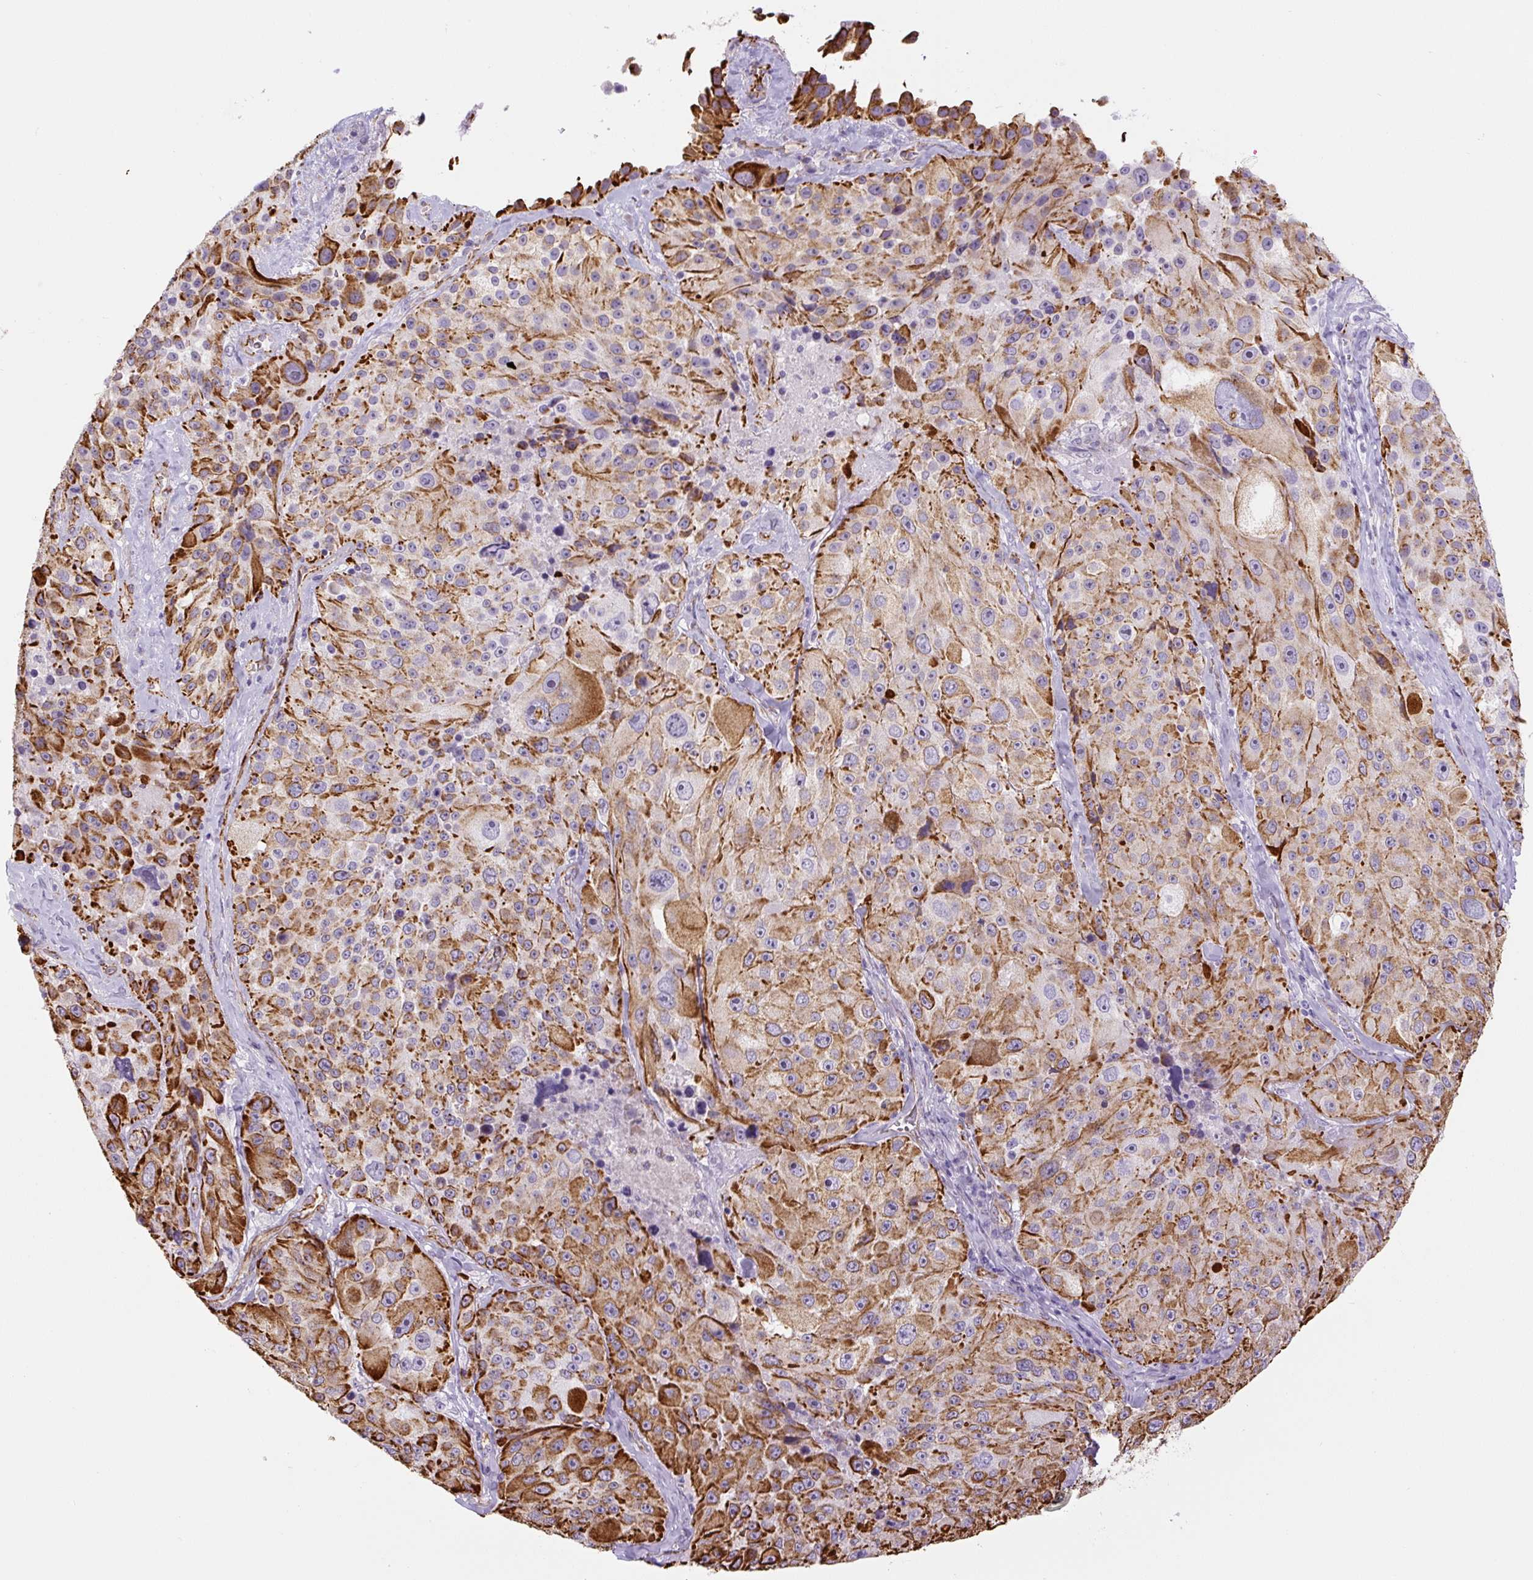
{"staining": {"intensity": "moderate", "quantity": ">75%", "location": "cytoplasmic/membranous"}, "tissue": "melanoma", "cell_type": "Tumor cells", "image_type": "cancer", "snomed": [{"axis": "morphology", "description": "Malignant melanoma, Metastatic site"}, {"axis": "topography", "description": "Lymph node"}], "caption": "DAB immunohistochemical staining of human malignant melanoma (metastatic site) shows moderate cytoplasmic/membranous protein expression in about >75% of tumor cells.", "gene": "NES", "patient": {"sex": "male", "age": 62}}